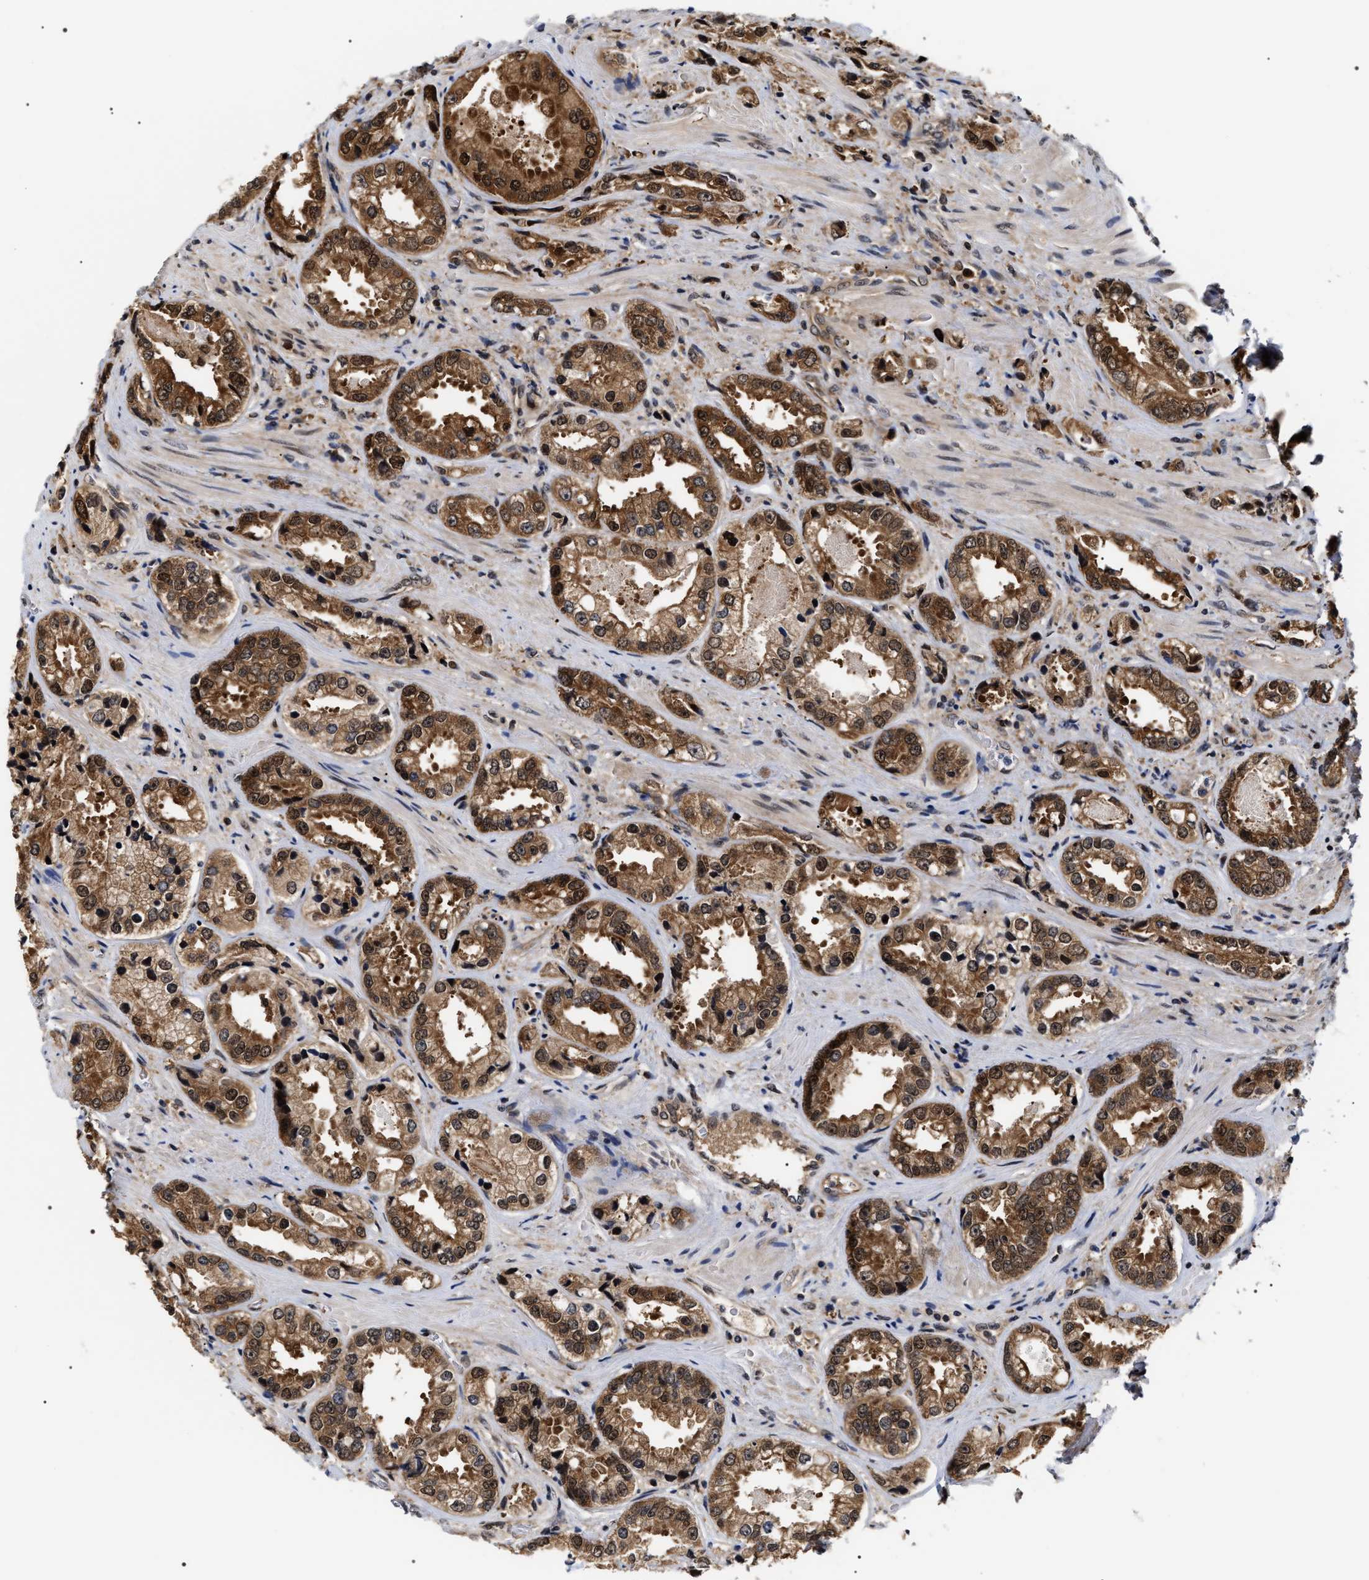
{"staining": {"intensity": "moderate", "quantity": ">75%", "location": "cytoplasmic/membranous,nuclear"}, "tissue": "prostate cancer", "cell_type": "Tumor cells", "image_type": "cancer", "snomed": [{"axis": "morphology", "description": "Adenocarcinoma, High grade"}, {"axis": "topography", "description": "Prostate"}], "caption": "IHC micrograph of neoplastic tissue: human prostate cancer (high-grade adenocarcinoma) stained using IHC demonstrates medium levels of moderate protein expression localized specifically in the cytoplasmic/membranous and nuclear of tumor cells, appearing as a cytoplasmic/membranous and nuclear brown color.", "gene": "BAG6", "patient": {"sex": "male", "age": 61}}